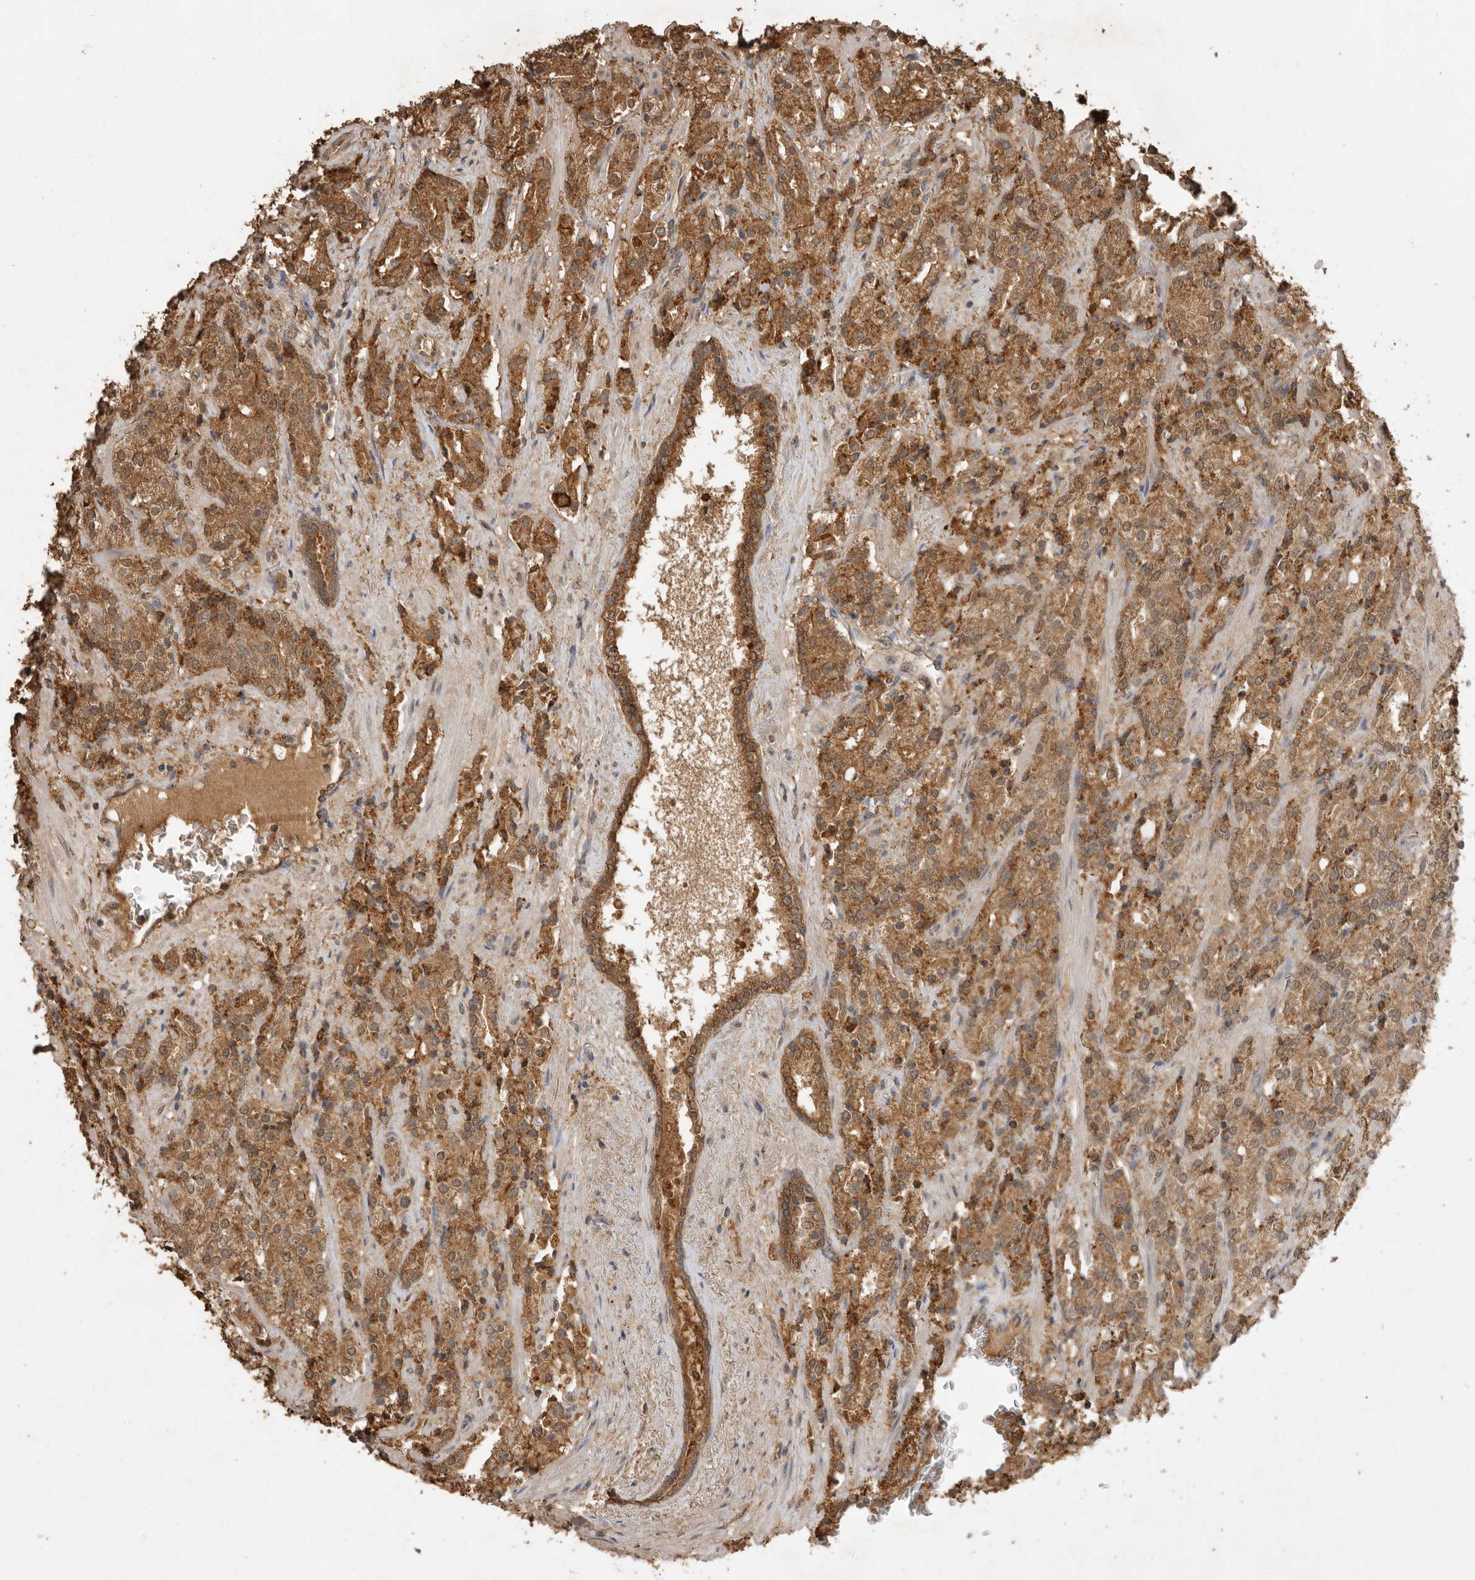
{"staining": {"intensity": "moderate", "quantity": ">75%", "location": "cytoplasmic/membranous"}, "tissue": "prostate cancer", "cell_type": "Tumor cells", "image_type": "cancer", "snomed": [{"axis": "morphology", "description": "Adenocarcinoma, High grade"}, {"axis": "topography", "description": "Prostate"}], "caption": "Immunohistochemistry (DAB) staining of prostate cancer exhibits moderate cytoplasmic/membranous protein positivity in approximately >75% of tumor cells. The staining was performed using DAB (3,3'-diaminobenzidine), with brown indicating positive protein expression. Nuclei are stained blue with hematoxylin.", "gene": "JAG2", "patient": {"sex": "male", "age": 71}}